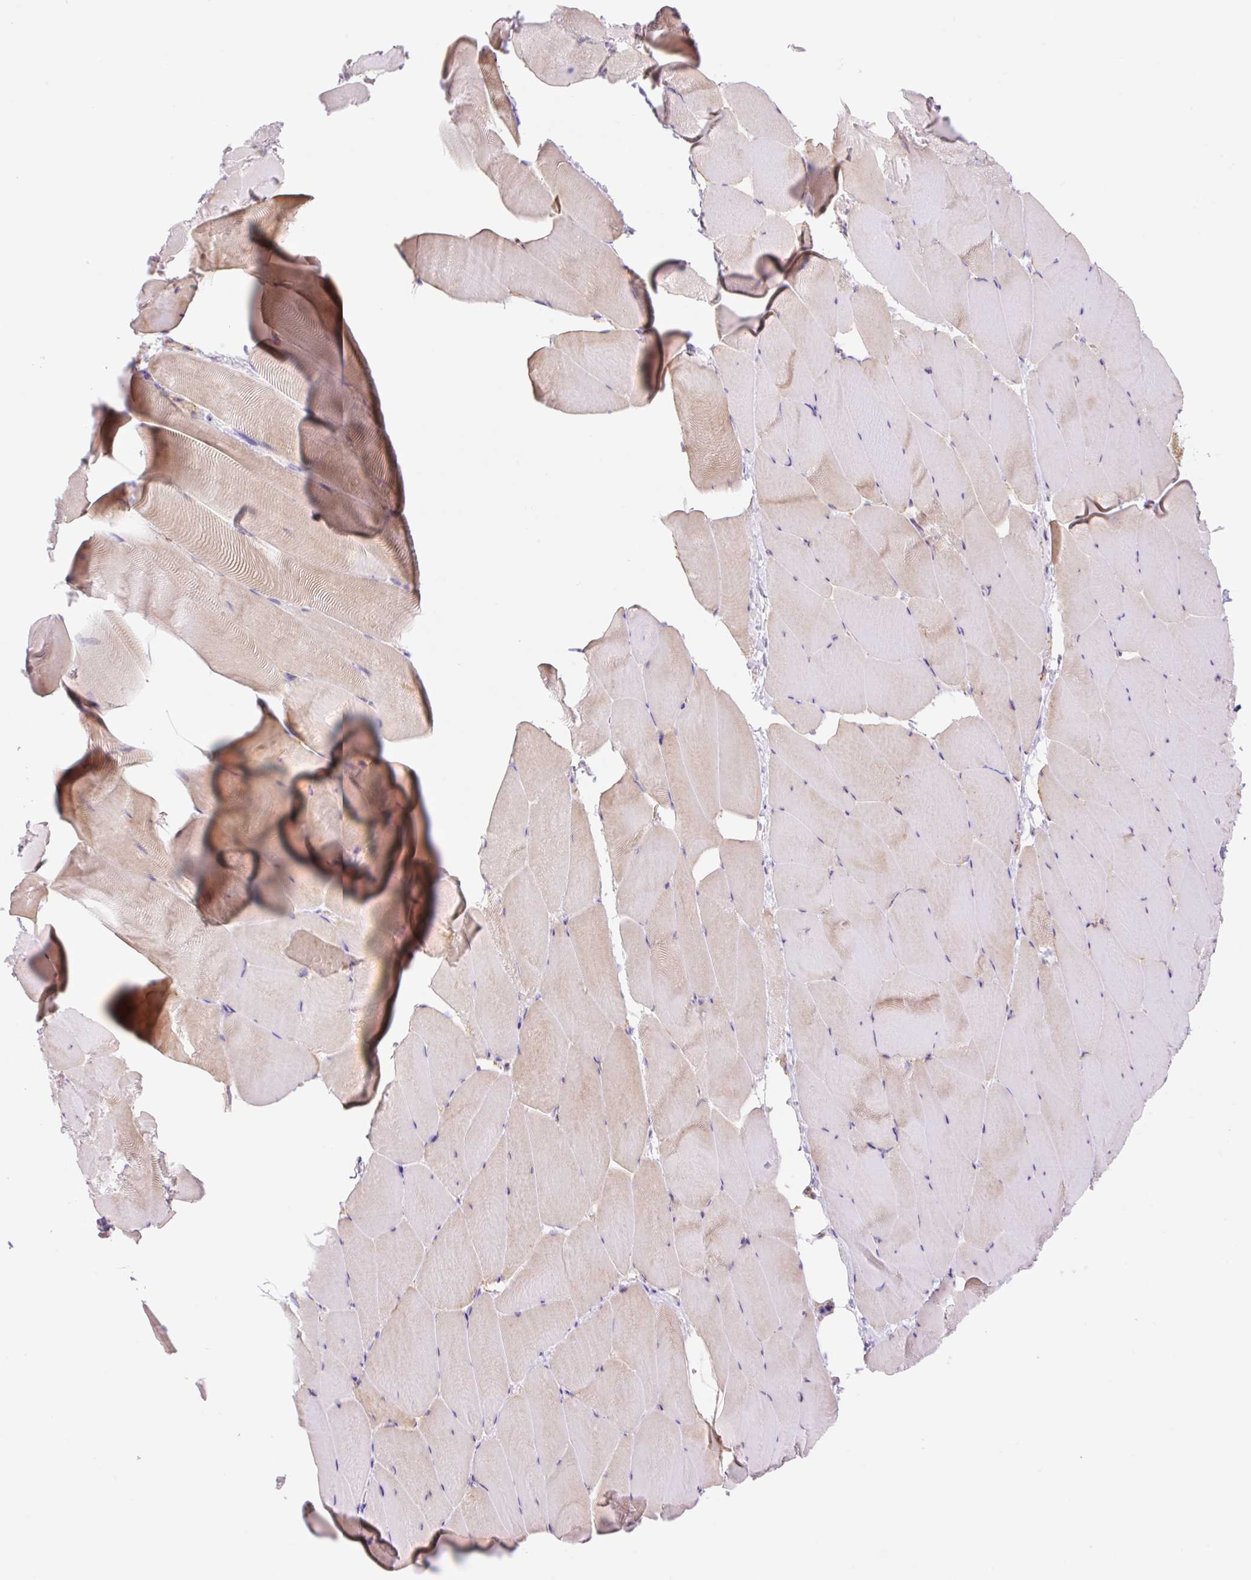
{"staining": {"intensity": "weak", "quantity": "<25%", "location": "cytoplasmic/membranous"}, "tissue": "skeletal muscle", "cell_type": "Myocytes", "image_type": "normal", "snomed": [{"axis": "morphology", "description": "Normal tissue, NOS"}, {"axis": "topography", "description": "Skeletal muscle"}], "caption": "An immunohistochemistry image of normal skeletal muscle is shown. There is no staining in myocytes of skeletal muscle.", "gene": "ESAM", "patient": {"sex": "female", "age": 64}}